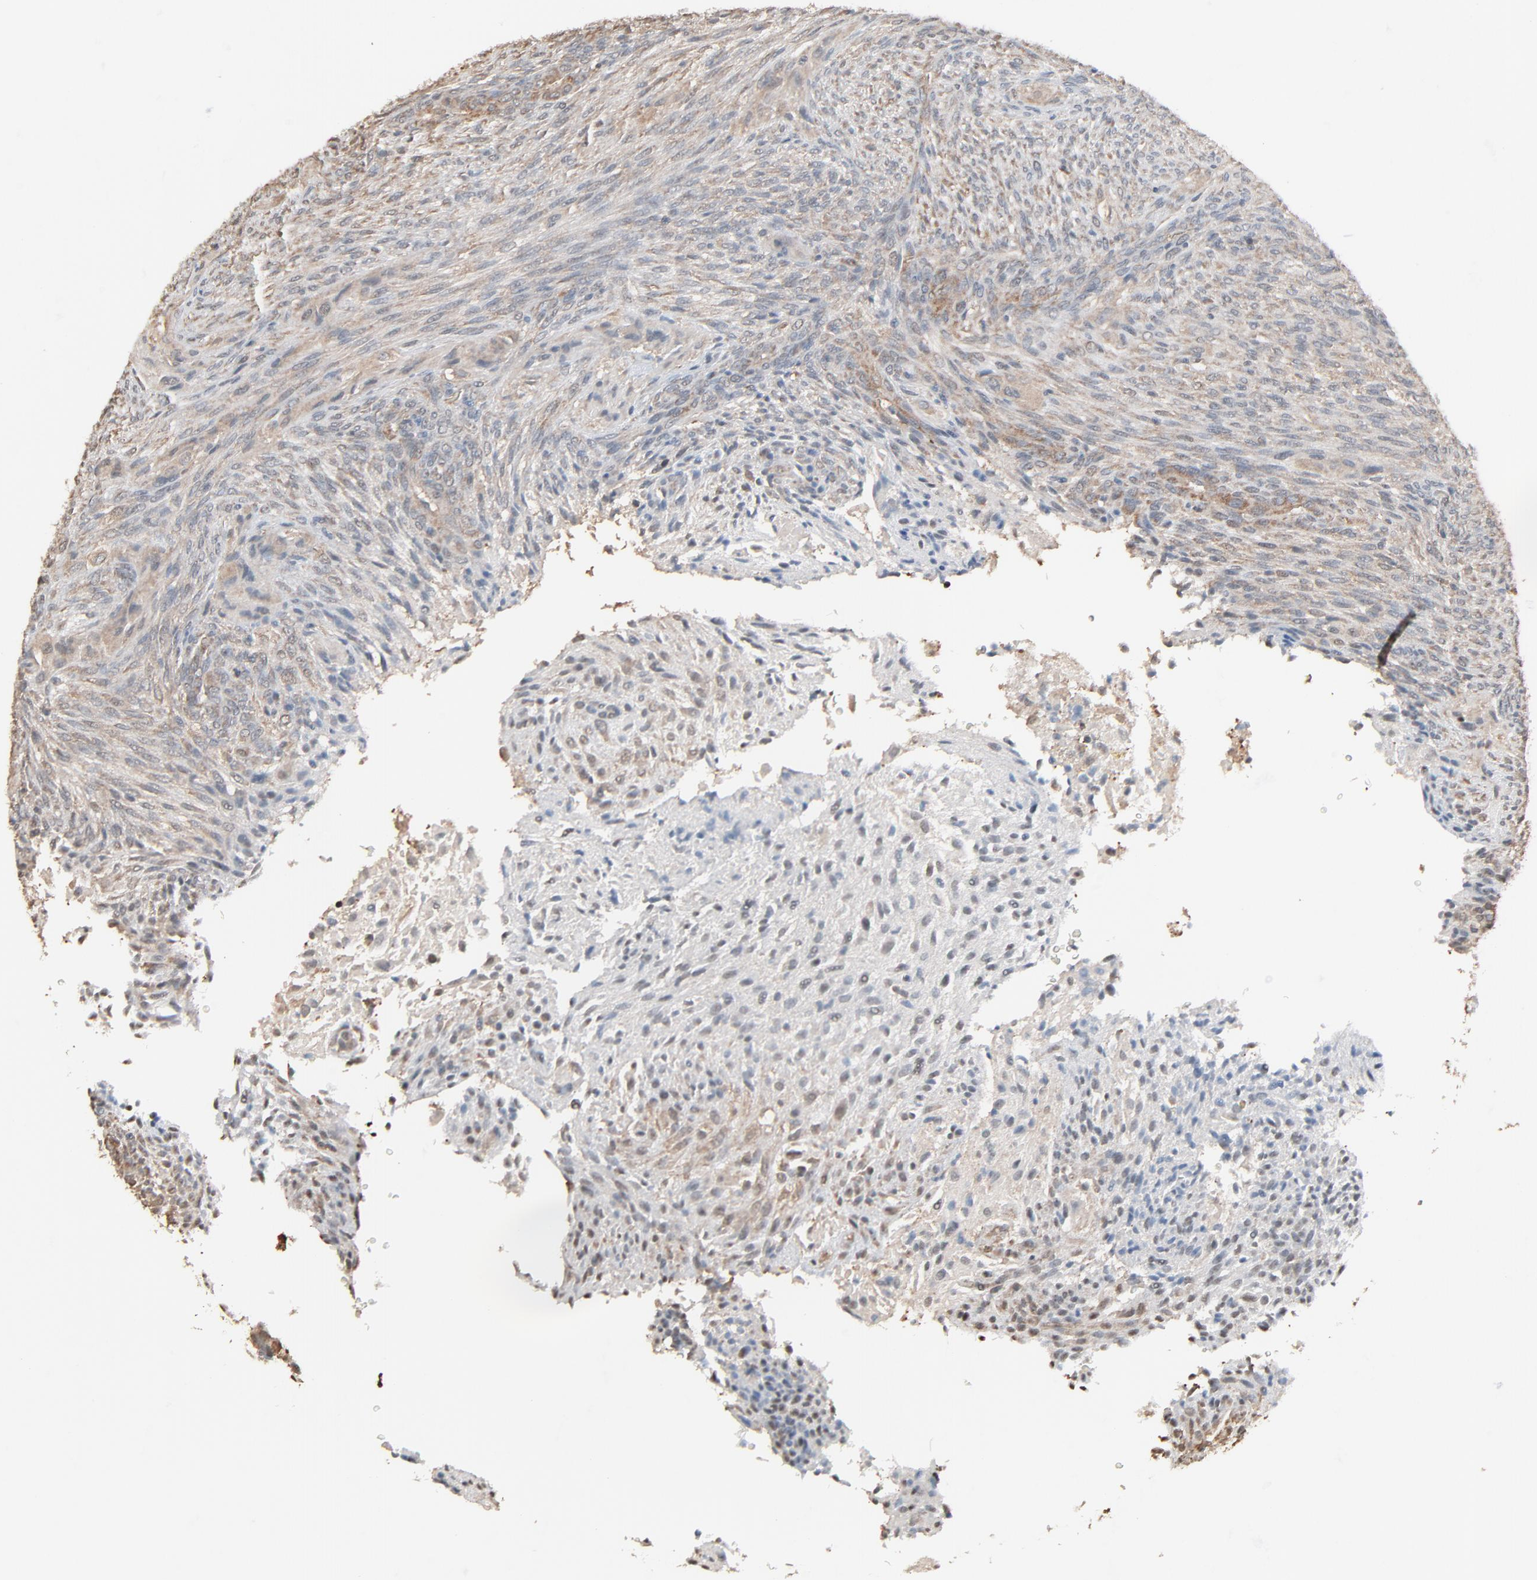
{"staining": {"intensity": "weak", "quantity": "25%-75%", "location": "cytoplasmic/membranous,nuclear"}, "tissue": "glioma", "cell_type": "Tumor cells", "image_type": "cancer", "snomed": [{"axis": "morphology", "description": "Glioma, malignant, High grade"}, {"axis": "topography", "description": "Cerebral cortex"}], "caption": "Brown immunohistochemical staining in high-grade glioma (malignant) shows weak cytoplasmic/membranous and nuclear positivity in approximately 25%-75% of tumor cells.", "gene": "CCT5", "patient": {"sex": "female", "age": 55}}